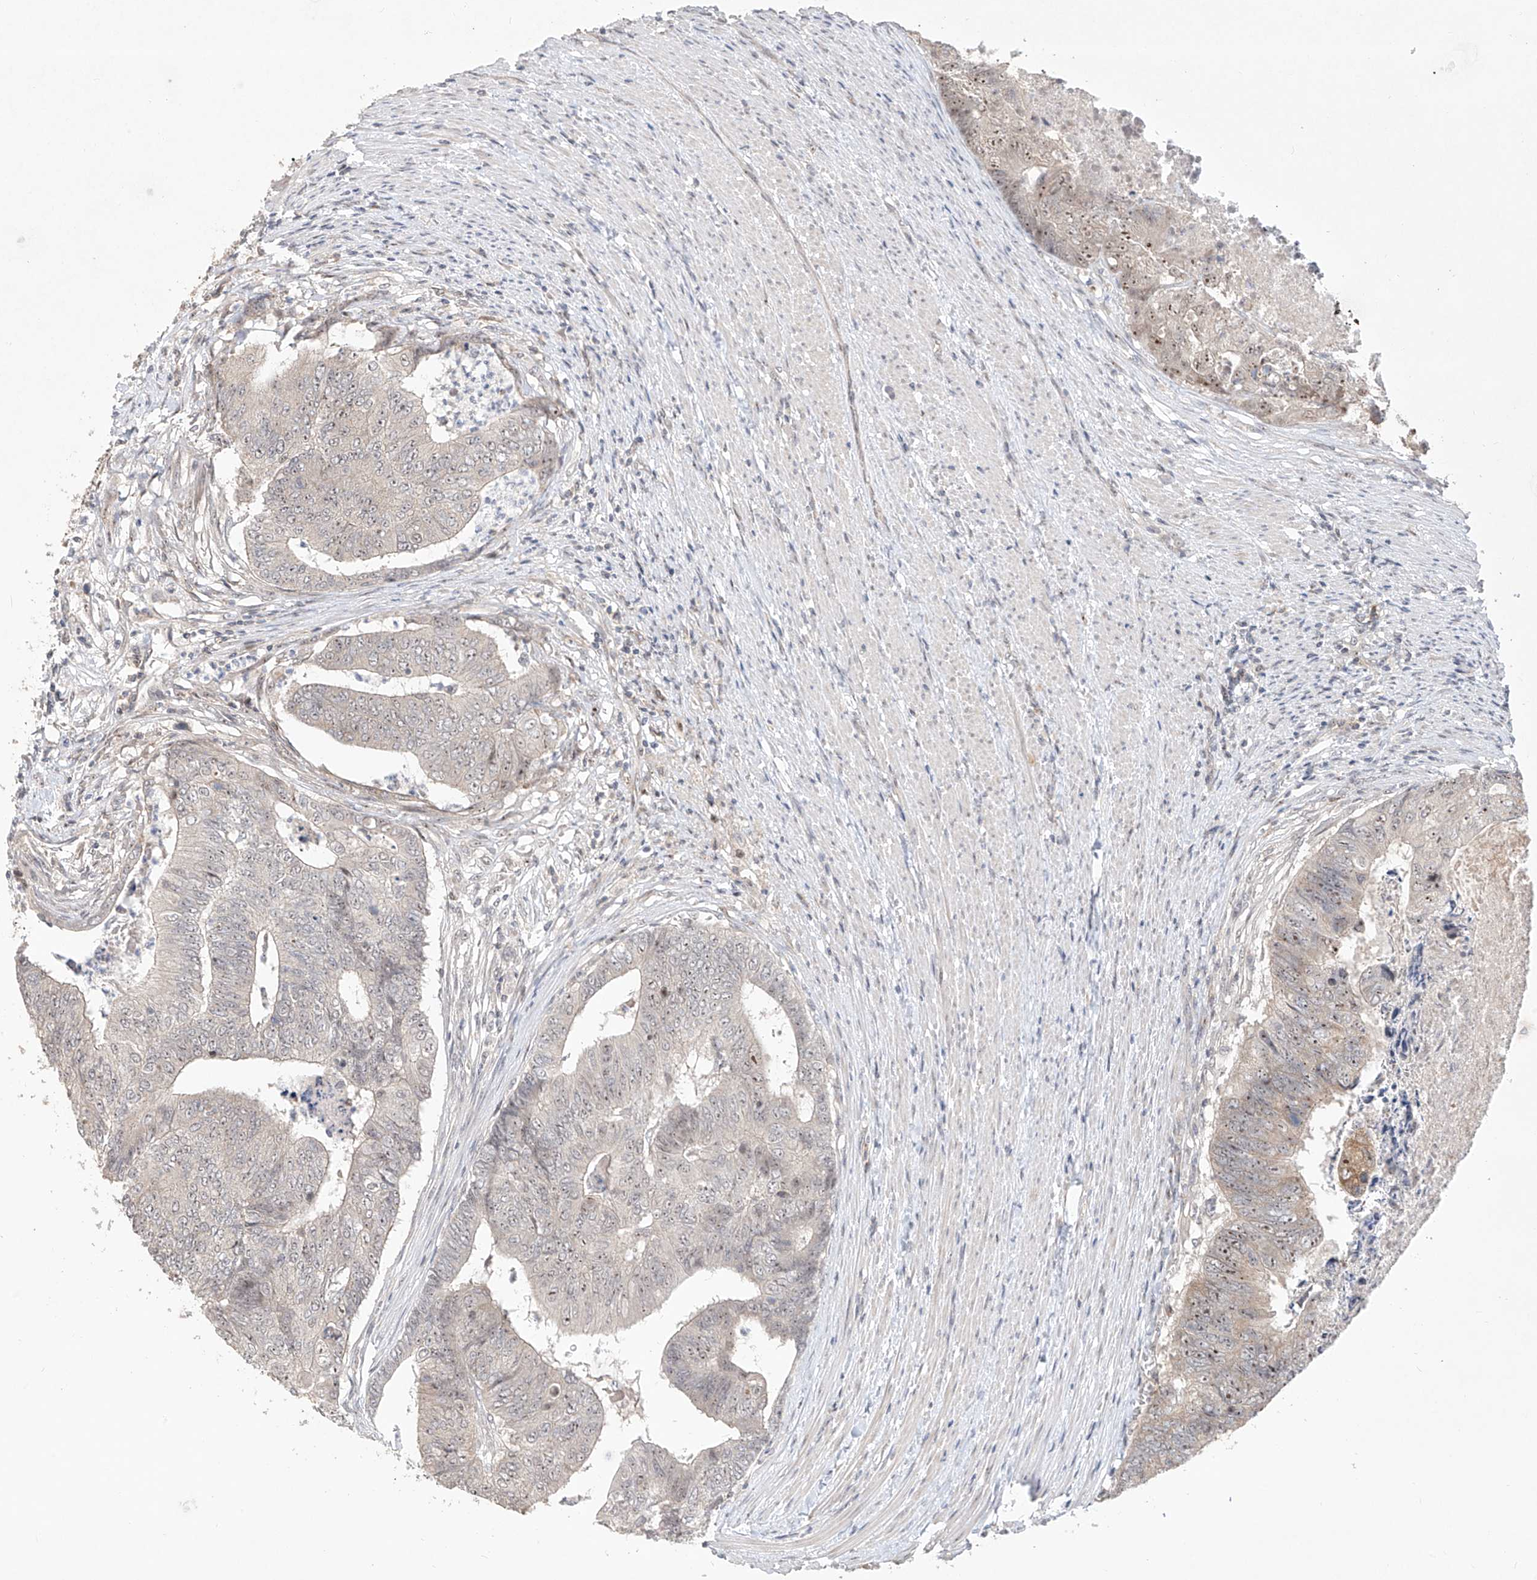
{"staining": {"intensity": "weak", "quantity": "25%-75%", "location": "nuclear"}, "tissue": "colorectal cancer", "cell_type": "Tumor cells", "image_type": "cancer", "snomed": [{"axis": "morphology", "description": "Adenocarcinoma, NOS"}, {"axis": "topography", "description": "Colon"}], "caption": "Tumor cells reveal low levels of weak nuclear staining in approximately 25%-75% of cells in colorectal adenocarcinoma. (DAB (3,3'-diaminobenzidine) IHC, brown staining for protein, blue staining for nuclei).", "gene": "TASP1", "patient": {"sex": "female", "age": 67}}